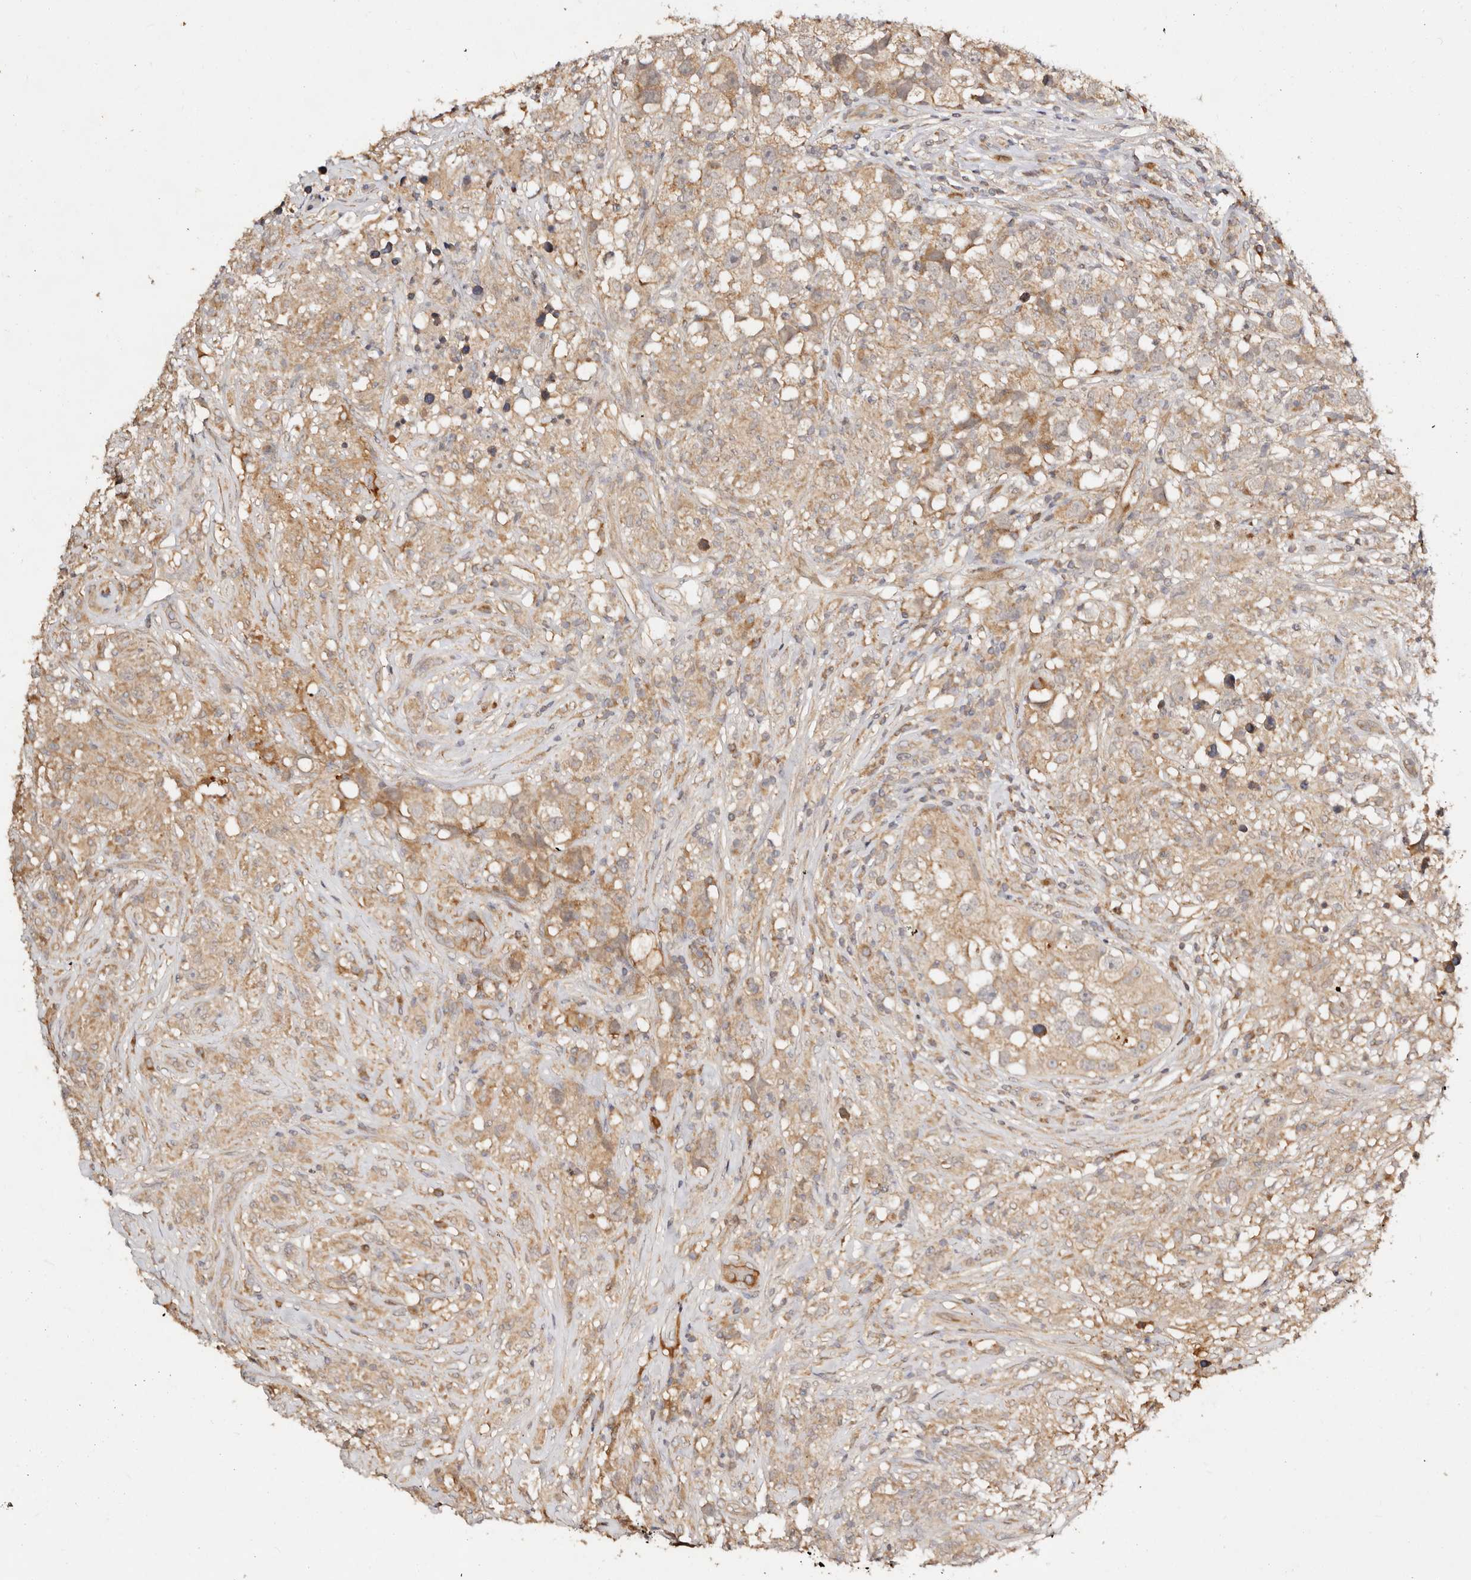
{"staining": {"intensity": "weak", "quantity": ">75%", "location": "cytoplasmic/membranous"}, "tissue": "testis cancer", "cell_type": "Tumor cells", "image_type": "cancer", "snomed": [{"axis": "morphology", "description": "Seminoma, NOS"}, {"axis": "topography", "description": "Testis"}], "caption": "Testis seminoma was stained to show a protein in brown. There is low levels of weak cytoplasmic/membranous staining in approximately >75% of tumor cells.", "gene": "DENND11", "patient": {"sex": "male", "age": 49}}